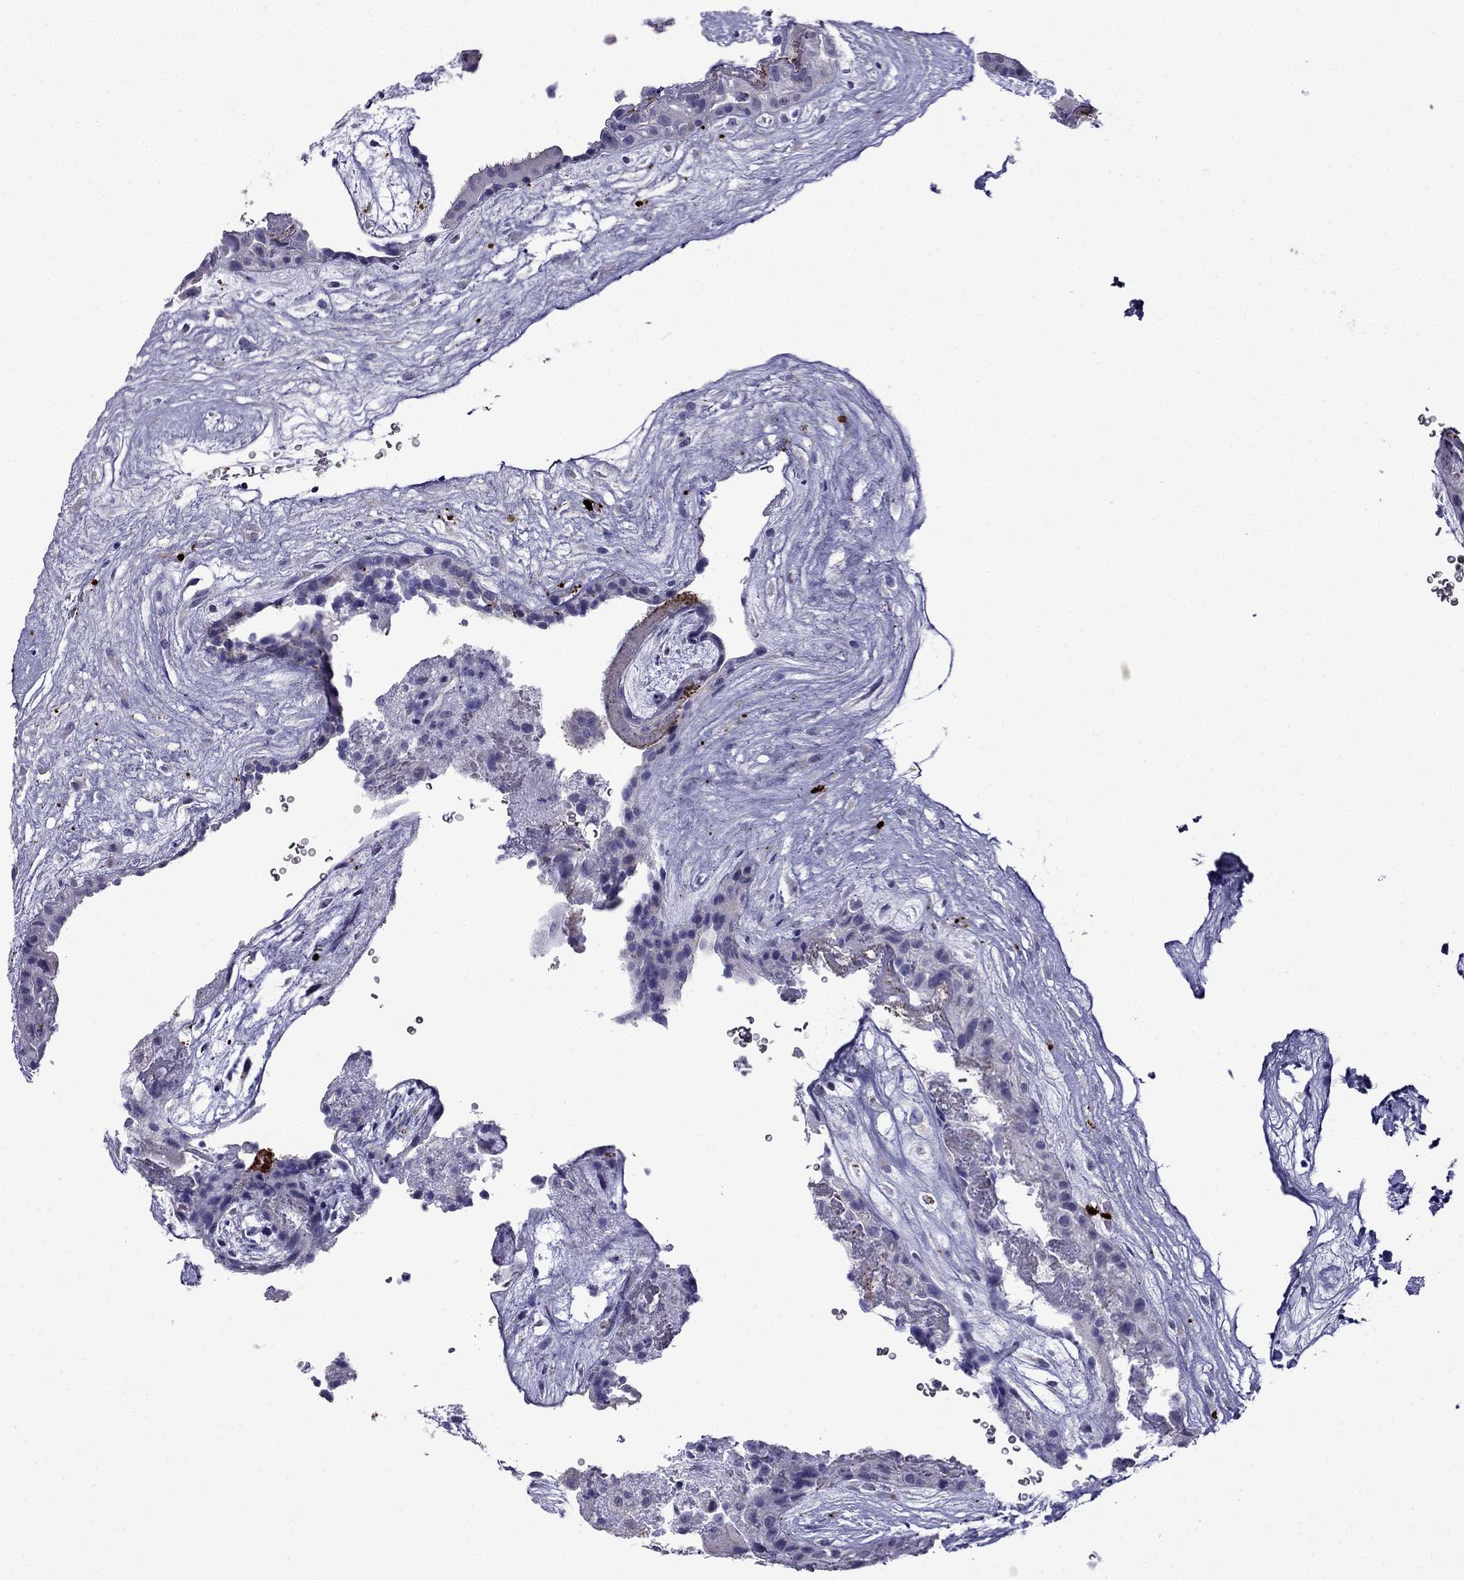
{"staining": {"intensity": "negative", "quantity": "none", "location": "none"}, "tissue": "placenta", "cell_type": "Decidual cells", "image_type": "normal", "snomed": [{"axis": "morphology", "description": "Normal tissue, NOS"}, {"axis": "topography", "description": "Placenta"}], "caption": "DAB immunohistochemical staining of normal human placenta reveals no significant staining in decidual cells. (Brightfield microscopy of DAB immunohistochemistry at high magnification).", "gene": "MGP", "patient": {"sex": "female", "age": 19}}